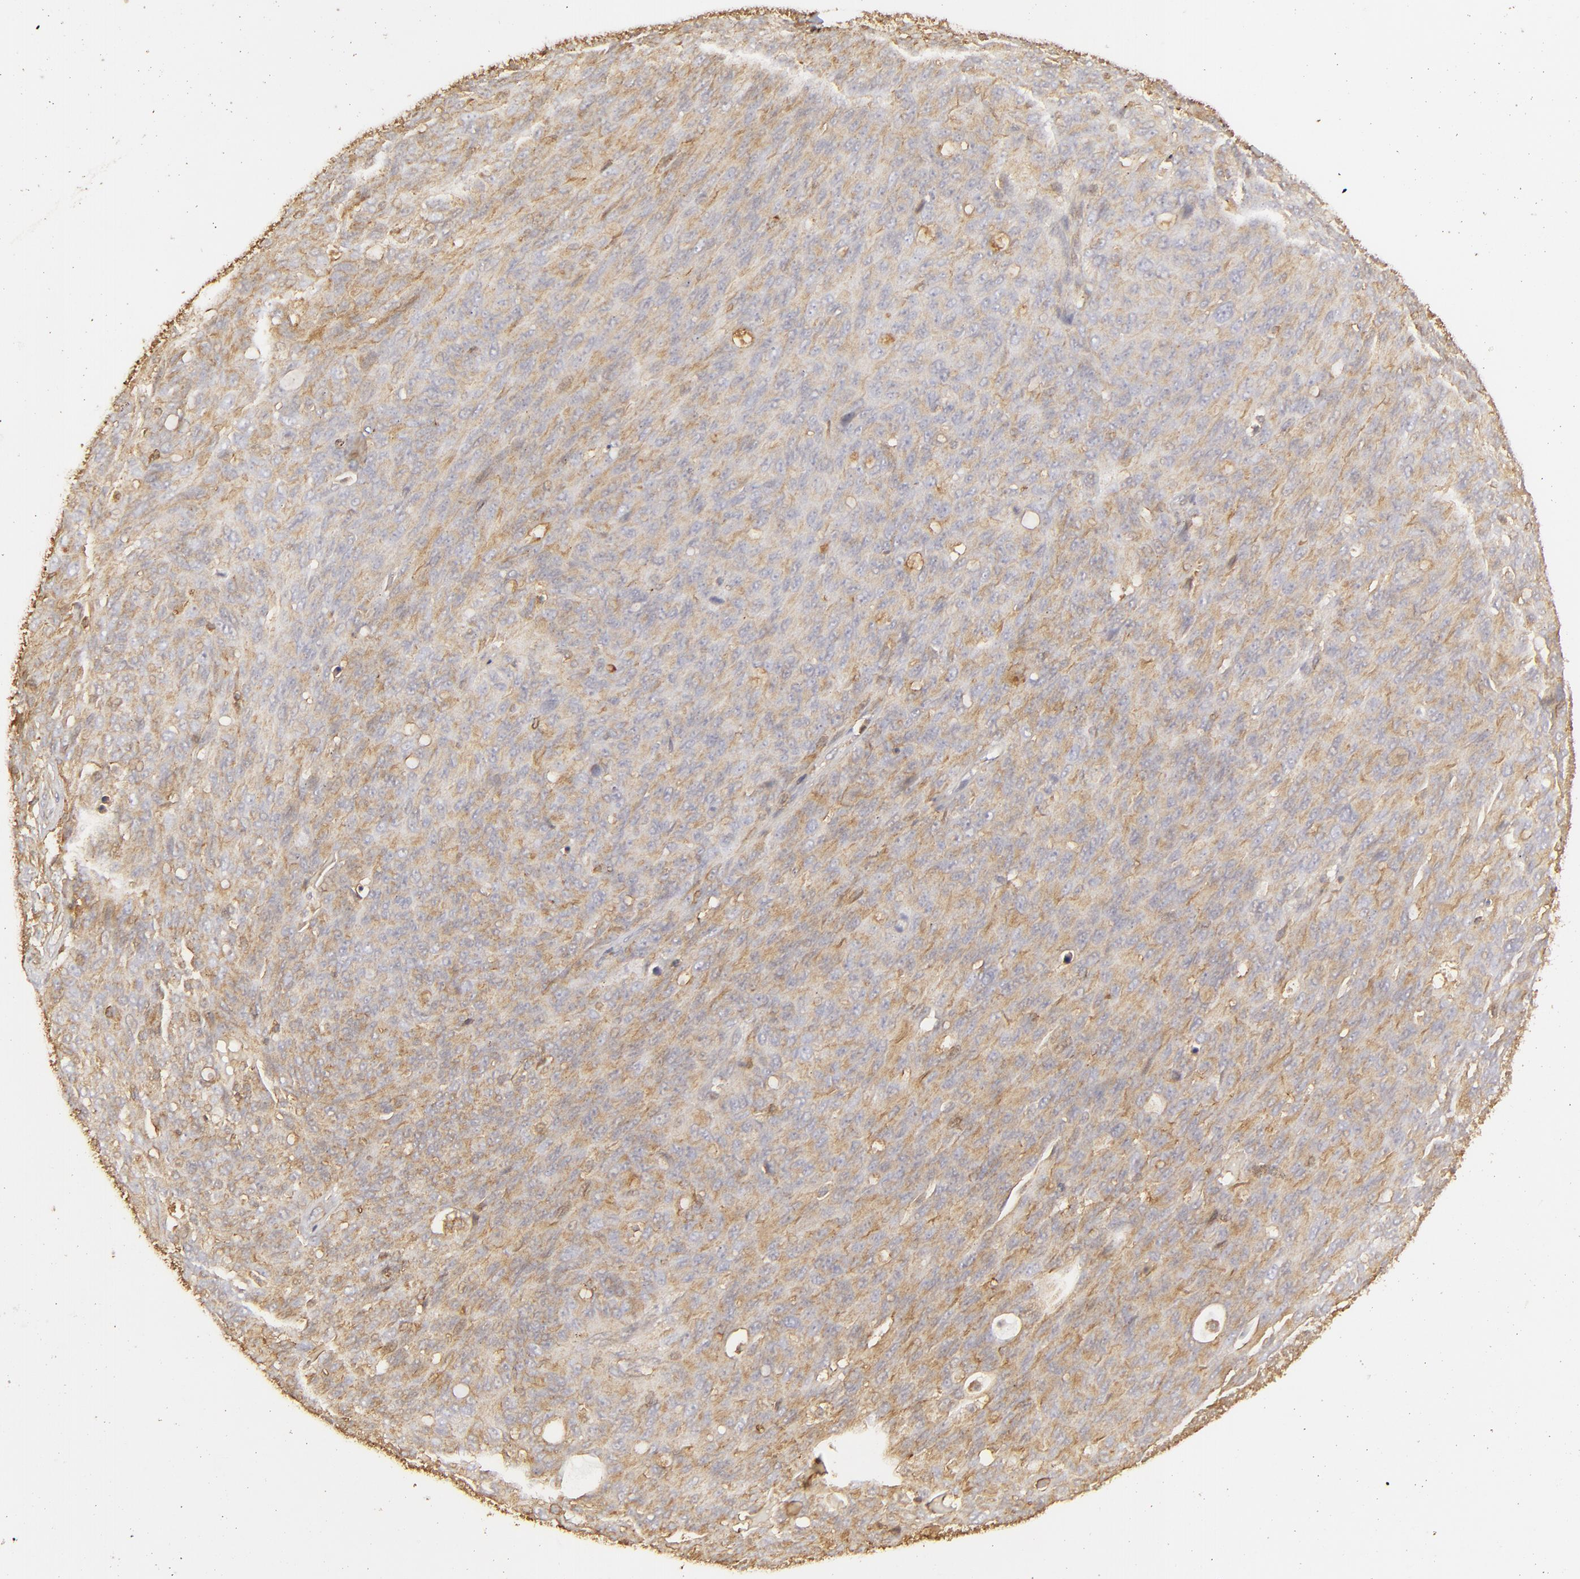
{"staining": {"intensity": "weak", "quantity": ">75%", "location": "cytoplasmic/membranous"}, "tissue": "ovarian cancer", "cell_type": "Tumor cells", "image_type": "cancer", "snomed": [{"axis": "morphology", "description": "Carcinoma, endometroid"}, {"axis": "topography", "description": "Ovary"}], "caption": "Immunohistochemistry of human ovarian cancer displays low levels of weak cytoplasmic/membranous staining in about >75% of tumor cells.", "gene": "ACTB", "patient": {"sex": "female", "age": 60}}